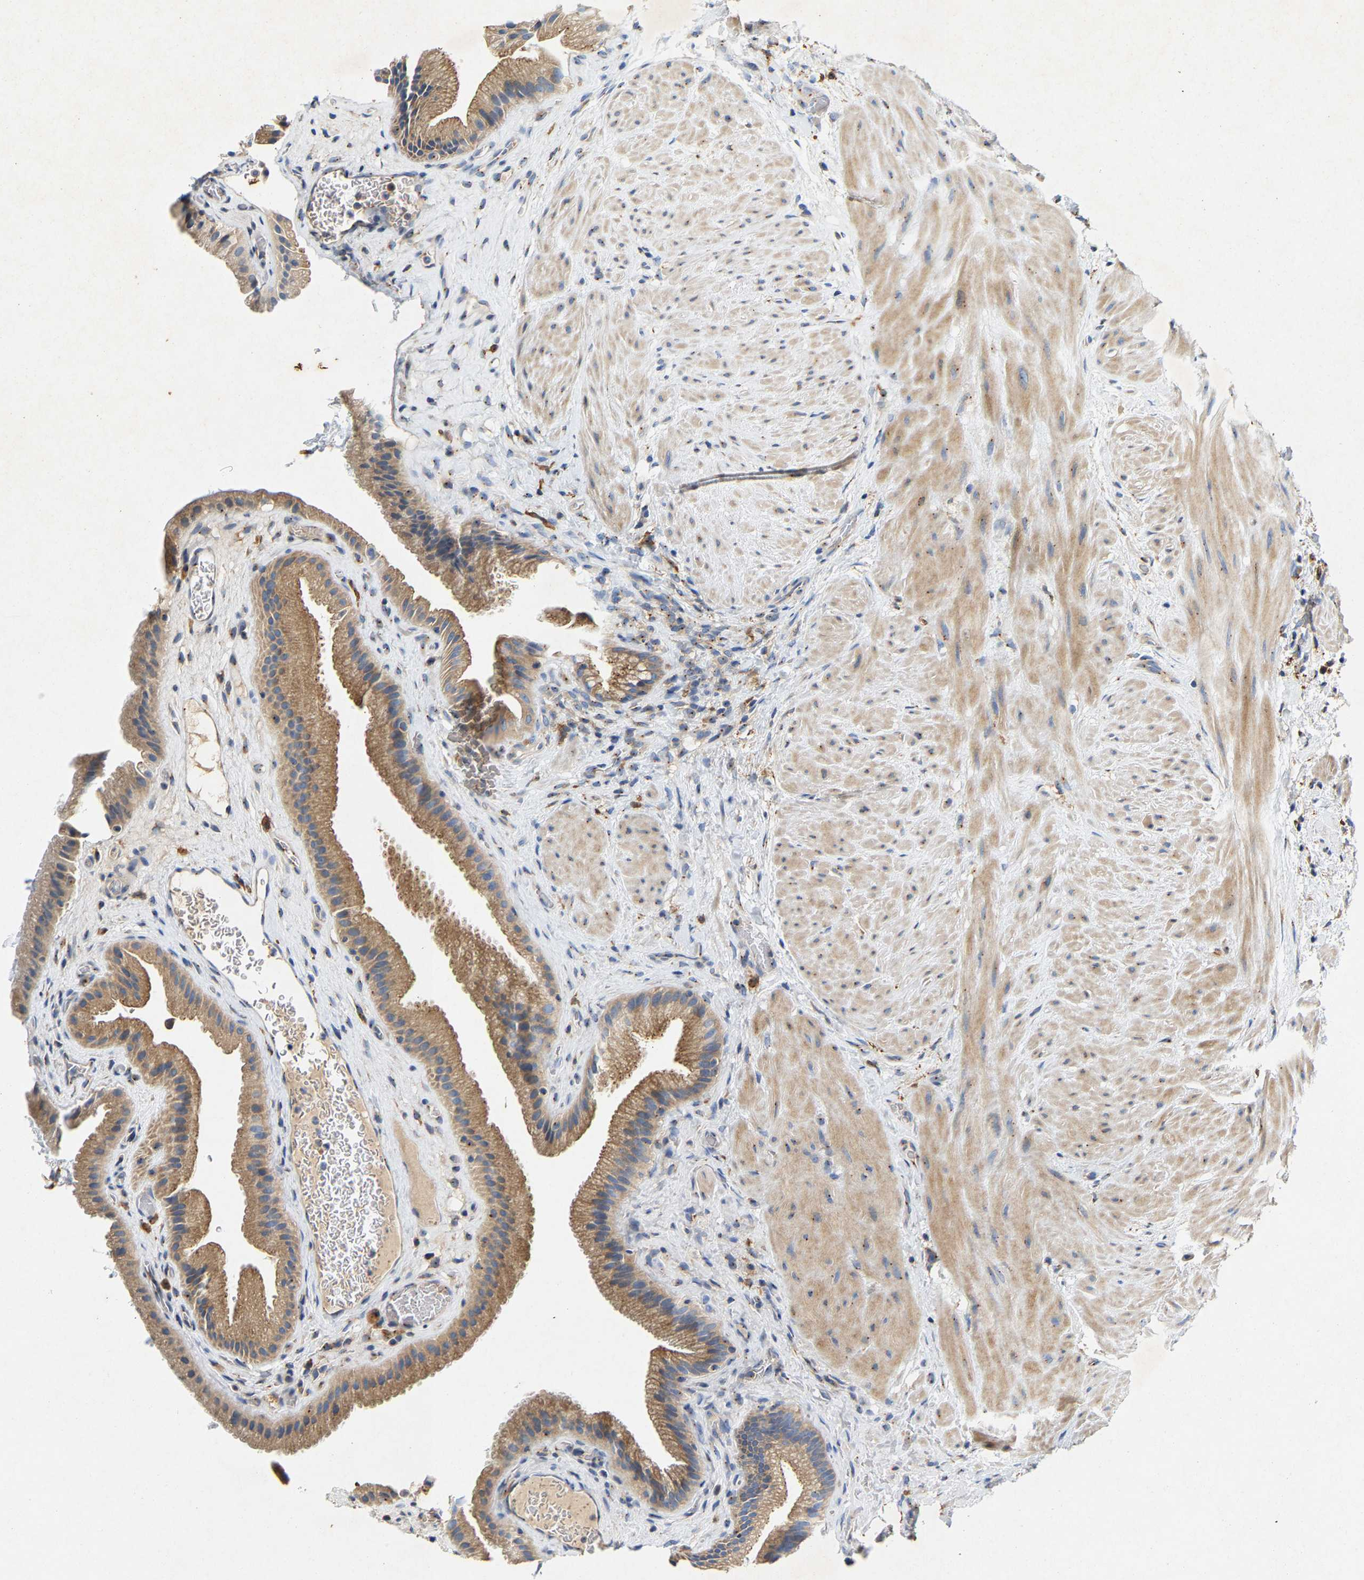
{"staining": {"intensity": "moderate", "quantity": ">75%", "location": "cytoplasmic/membranous"}, "tissue": "gallbladder", "cell_type": "Glandular cells", "image_type": "normal", "snomed": [{"axis": "morphology", "description": "Normal tissue, NOS"}, {"axis": "topography", "description": "Gallbladder"}], "caption": "Normal gallbladder exhibits moderate cytoplasmic/membranous staining in about >75% of glandular cells.", "gene": "PCNT", "patient": {"sex": "male", "age": 49}}